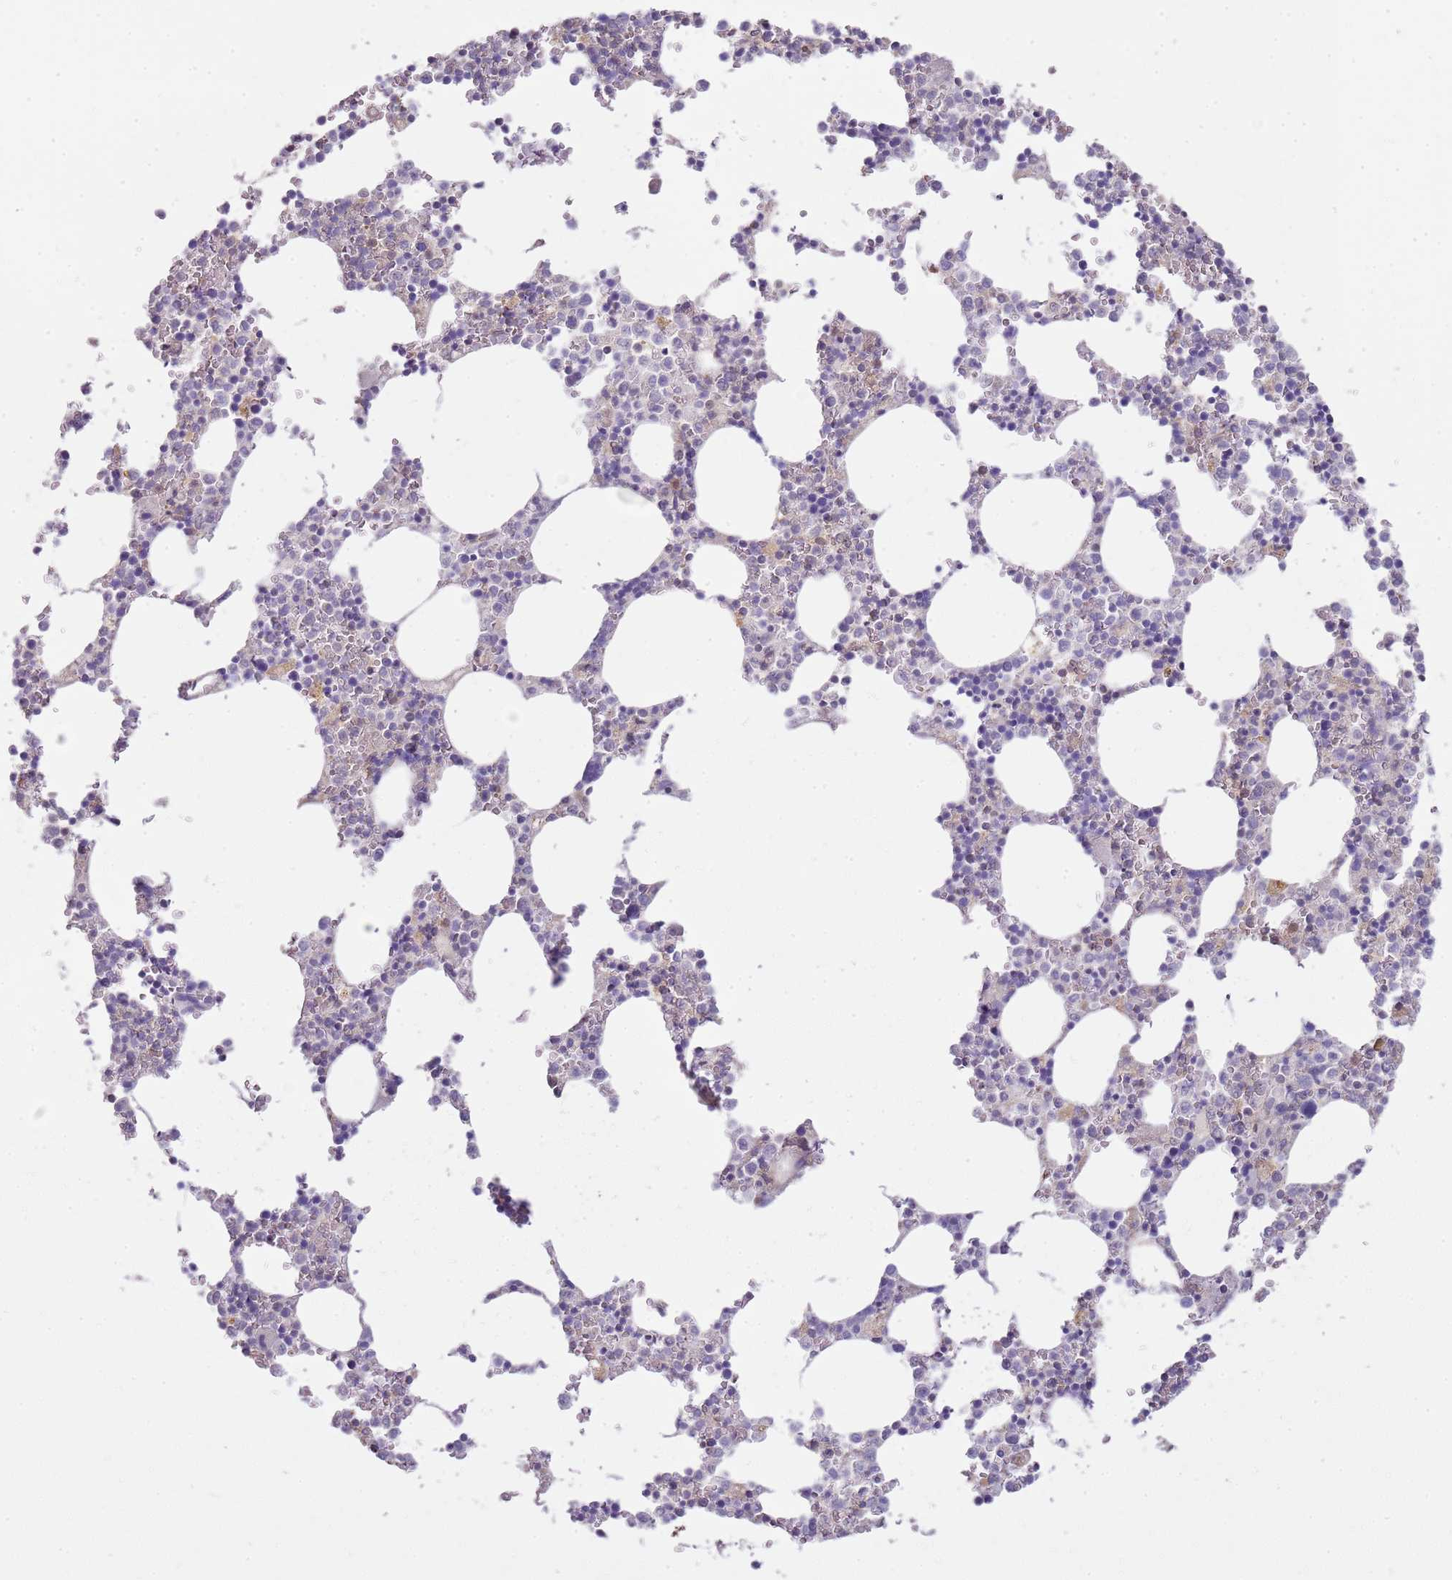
{"staining": {"intensity": "moderate", "quantity": "<25%", "location": "cytoplasmic/membranous"}, "tissue": "bone marrow", "cell_type": "Hematopoietic cells", "image_type": "normal", "snomed": [{"axis": "morphology", "description": "Normal tissue, NOS"}, {"axis": "topography", "description": "Bone marrow"}], "caption": "Hematopoietic cells display low levels of moderate cytoplasmic/membranous expression in about <25% of cells in normal bone marrow. The protein of interest is stained brown, and the nuclei are stained in blue (DAB IHC with brightfield microscopy, high magnification).", "gene": "GRAP", "patient": {"sex": "female", "age": 64}}